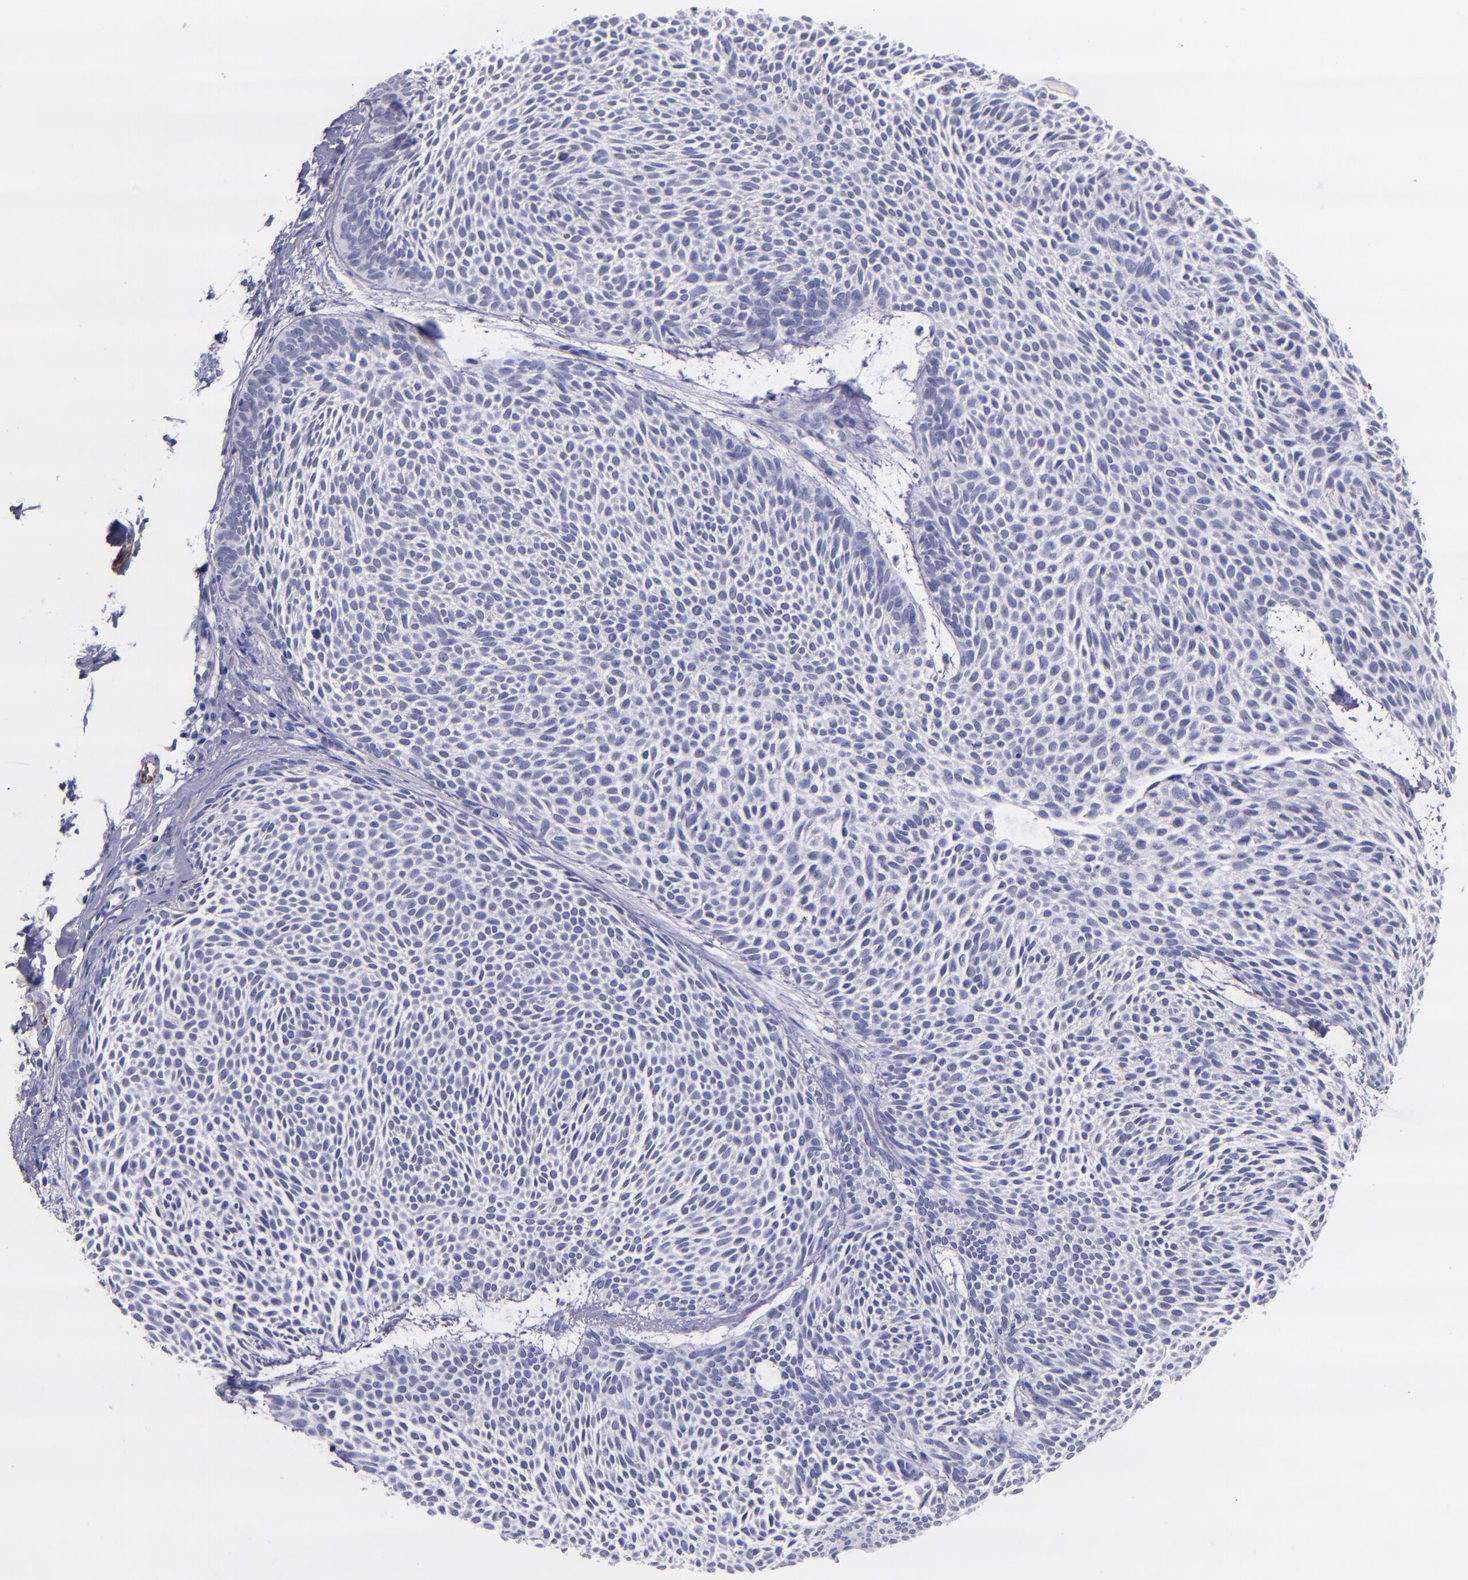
{"staining": {"intensity": "negative", "quantity": "none", "location": "none"}, "tissue": "skin cancer", "cell_type": "Tumor cells", "image_type": "cancer", "snomed": [{"axis": "morphology", "description": "Basal cell carcinoma"}, {"axis": "topography", "description": "Skin"}], "caption": "Protein analysis of skin cancer displays no significant positivity in tumor cells.", "gene": "SELE", "patient": {"sex": "male", "age": 84}}